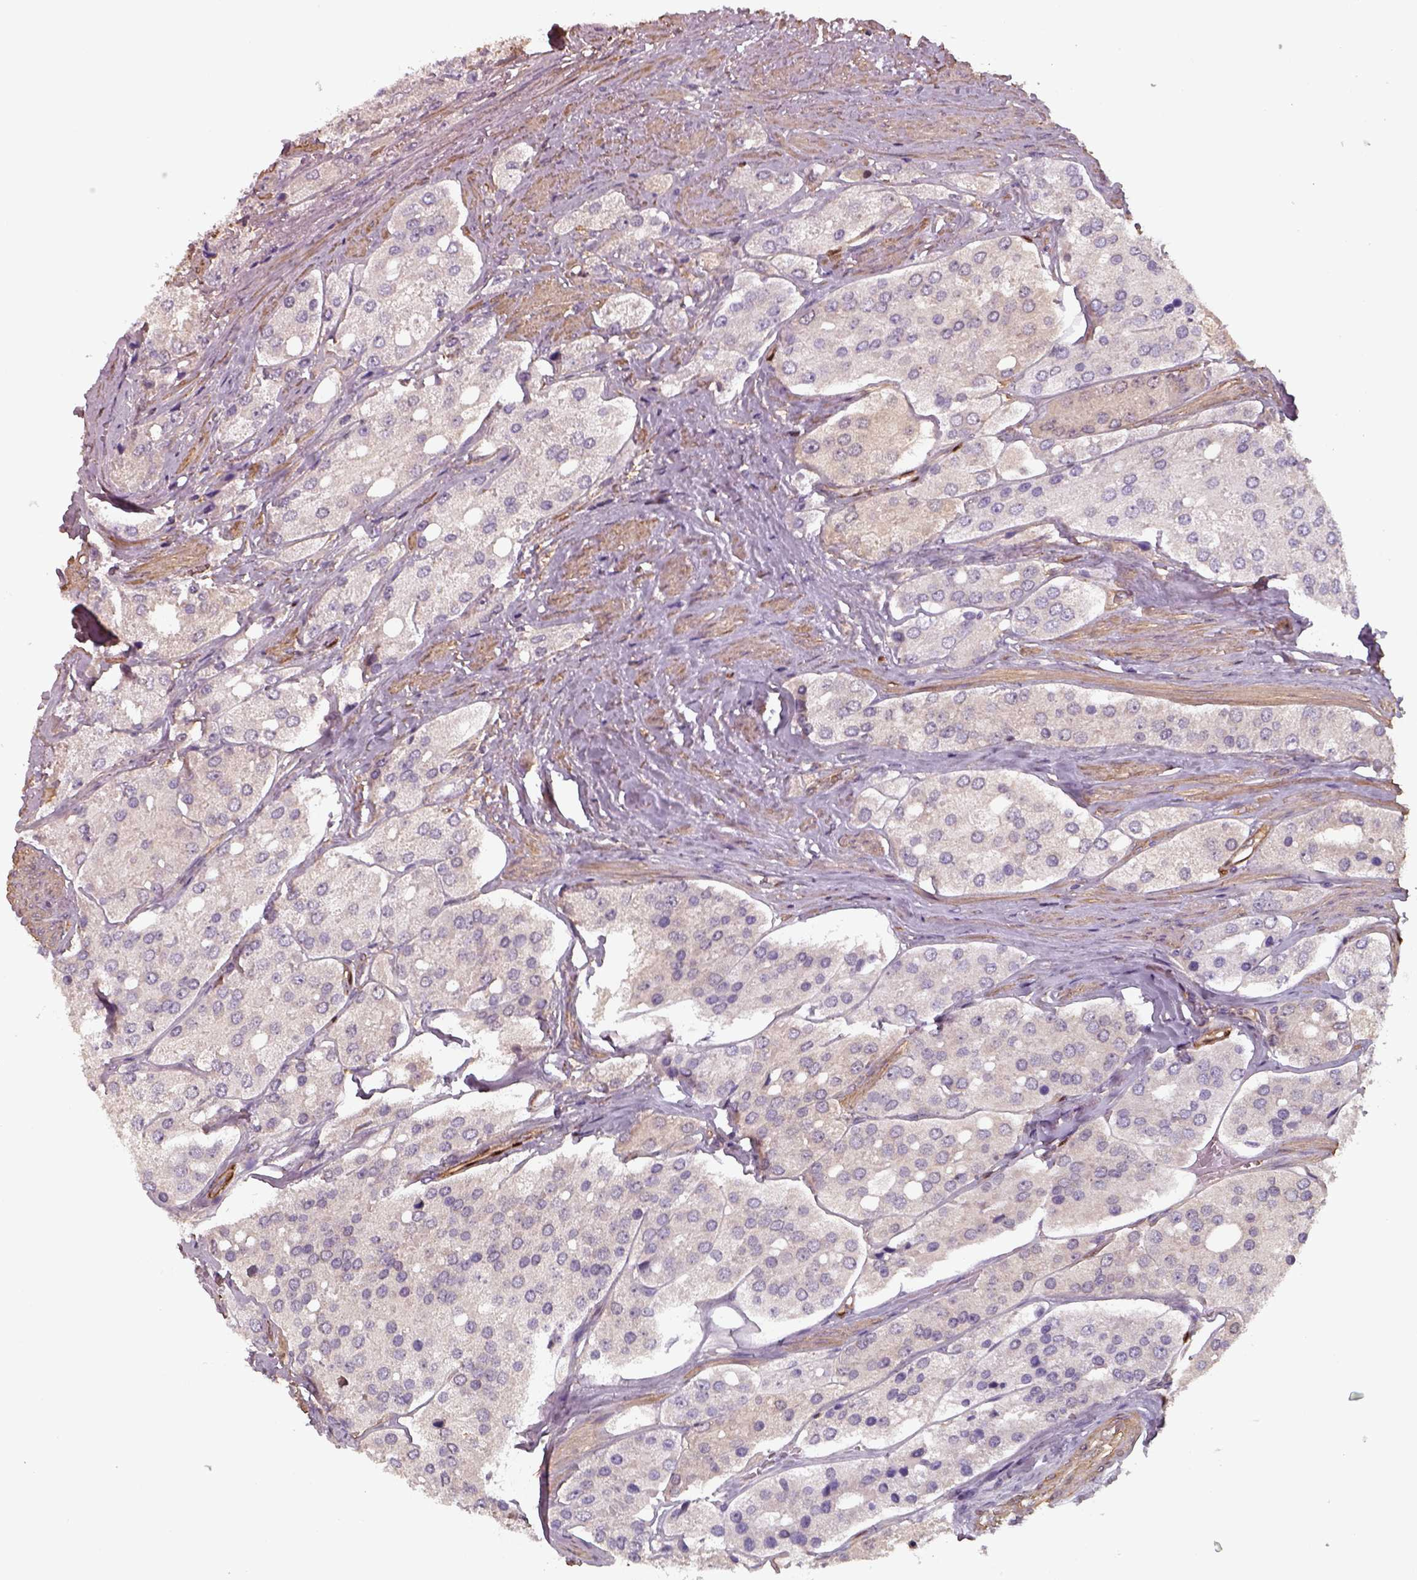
{"staining": {"intensity": "negative", "quantity": "none", "location": "none"}, "tissue": "prostate cancer", "cell_type": "Tumor cells", "image_type": "cancer", "snomed": [{"axis": "morphology", "description": "Adenocarcinoma, Low grade"}, {"axis": "topography", "description": "Prostate"}], "caption": "Prostate cancer (low-grade adenocarcinoma) was stained to show a protein in brown. There is no significant staining in tumor cells.", "gene": "ISYNA1", "patient": {"sex": "male", "age": 69}}